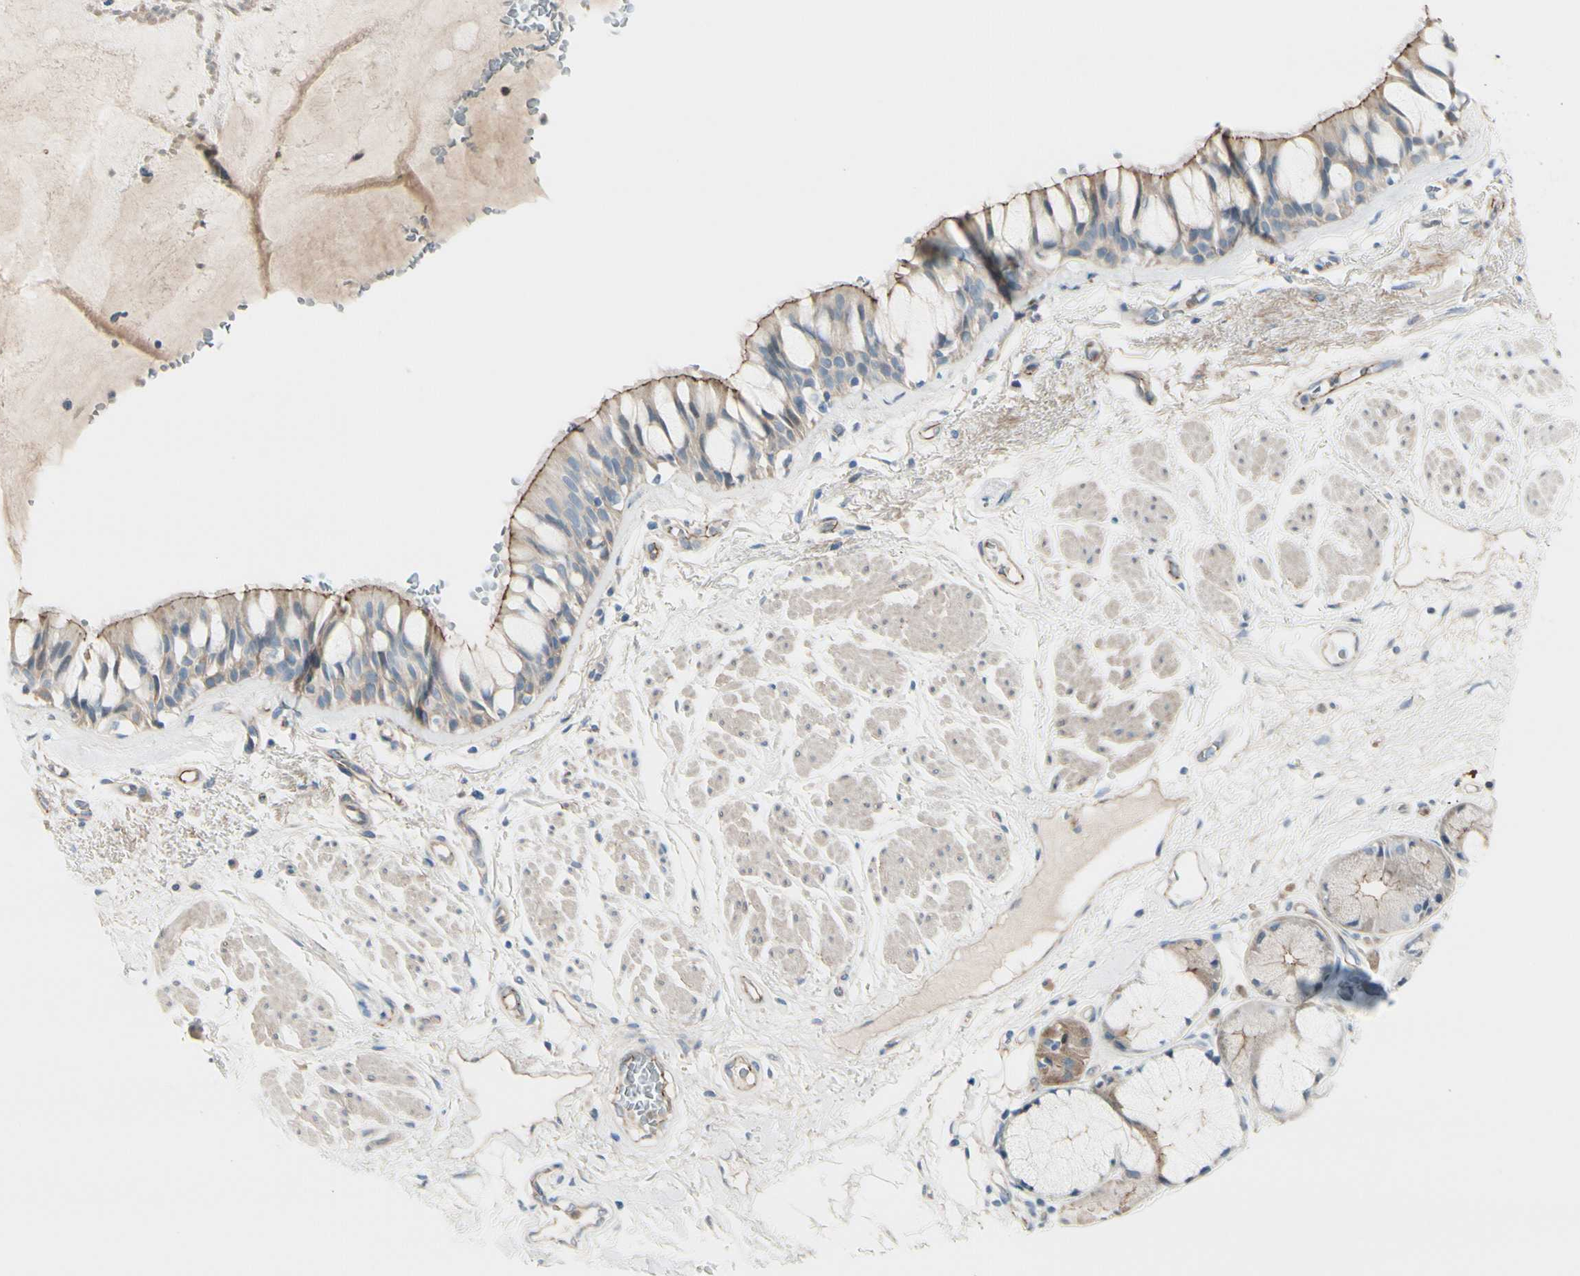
{"staining": {"intensity": "moderate", "quantity": "25%-75%", "location": "cytoplasmic/membranous"}, "tissue": "bronchus", "cell_type": "Respiratory epithelial cells", "image_type": "normal", "snomed": [{"axis": "morphology", "description": "Normal tissue, NOS"}, {"axis": "topography", "description": "Bronchus"}], "caption": "A high-resolution photomicrograph shows IHC staining of unremarkable bronchus, which shows moderate cytoplasmic/membranous expression in approximately 25%-75% of respiratory epithelial cells.", "gene": "TJP1", "patient": {"sex": "male", "age": 66}}